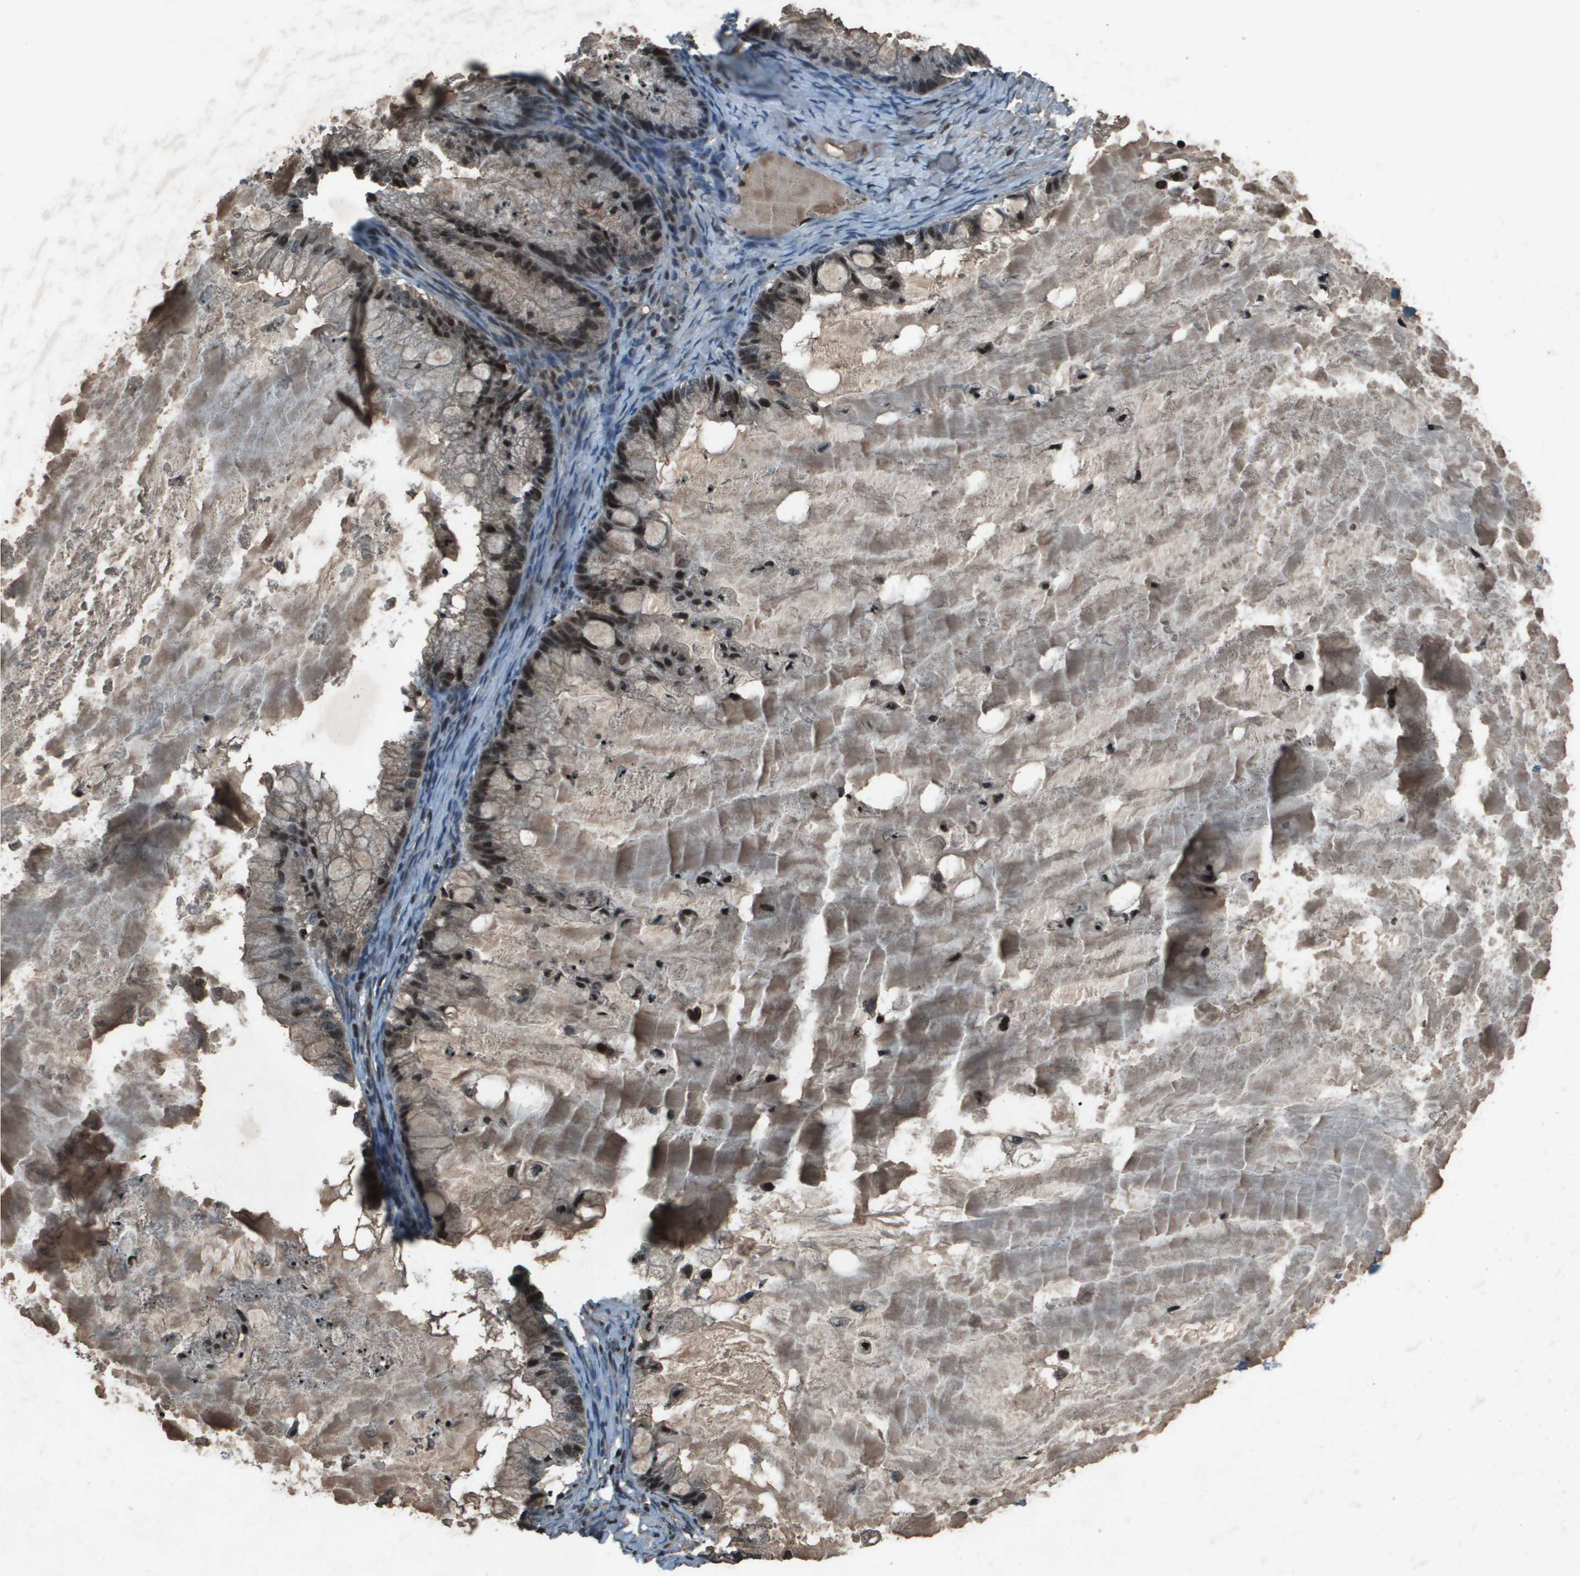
{"staining": {"intensity": "moderate", "quantity": "25%-75%", "location": "nuclear"}, "tissue": "ovarian cancer", "cell_type": "Tumor cells", "image_type": "cancer", "snomed": [{"axis": "morphology", "description": "Cystadenocarcinoma, mucinous, NOS"}, {"axis": "topography", "description": "Ovary"}], "caption": "Human mucinous cystadenocarcinoma (ovarian) stained with a protein marker exhibits moderate staining in tumor cells.", "gene": "CXCL12", "patient": {"sex": "female", "age": 57}}